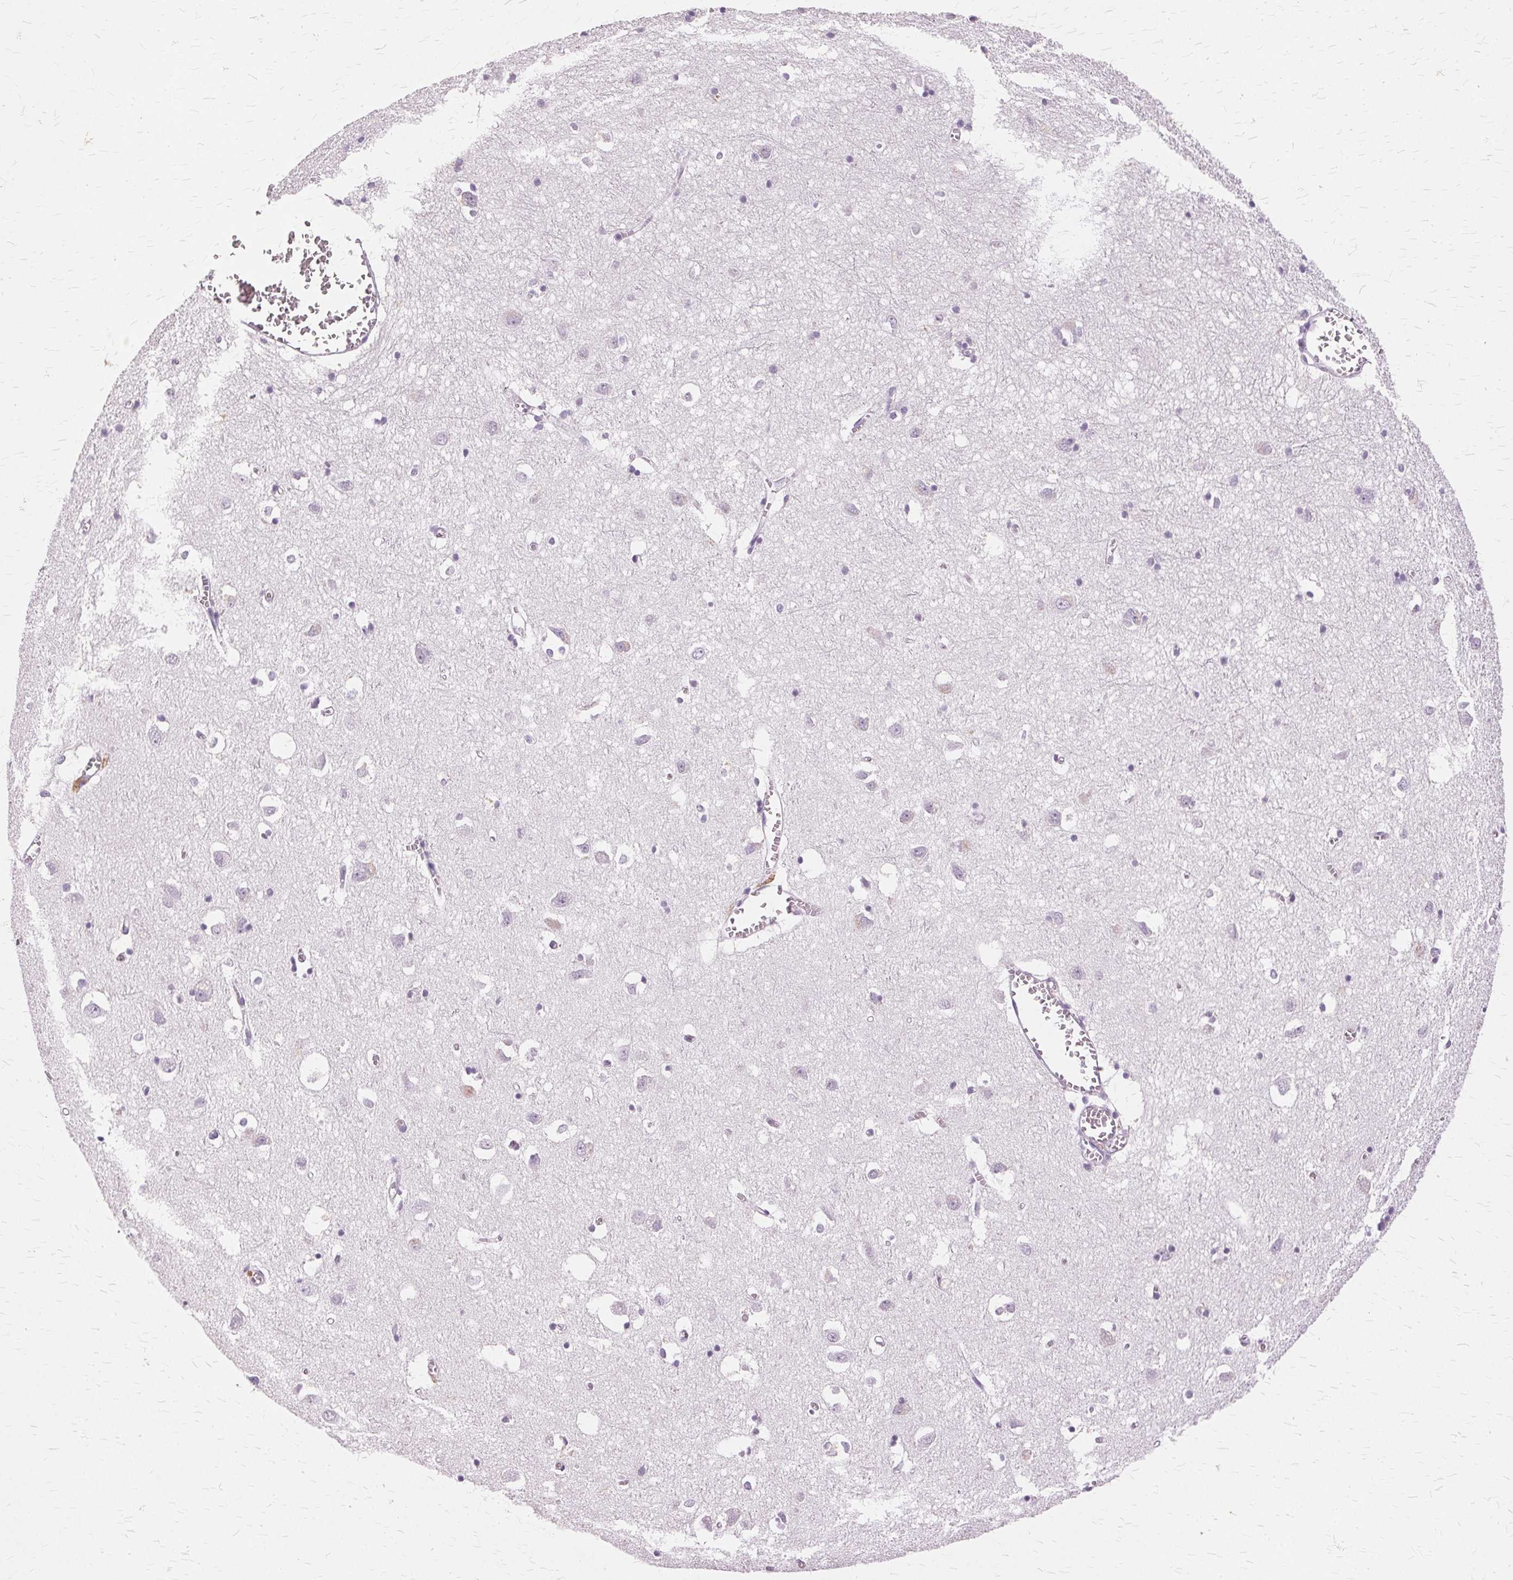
{"staining": {"intensity": "negative", "quantity": "none", "location": "none"}, "tissue": "cerebral cortex", "cell_type": "Endothelial cells", "image_type": "normal", "snomed": [{"axis": "morphology", "description": "Normal tissue, NOS"}, {"axis": "topography", "description": "Cerebral cortex"}], "caption": "IHC photomicrograph of normal cerebral cortex: cerebral cortex stained with DAB reveals no significant protein staining in endothelial cells.", "gene": "SLC45A3", "patient": {"sex": "male", "age": 70}}